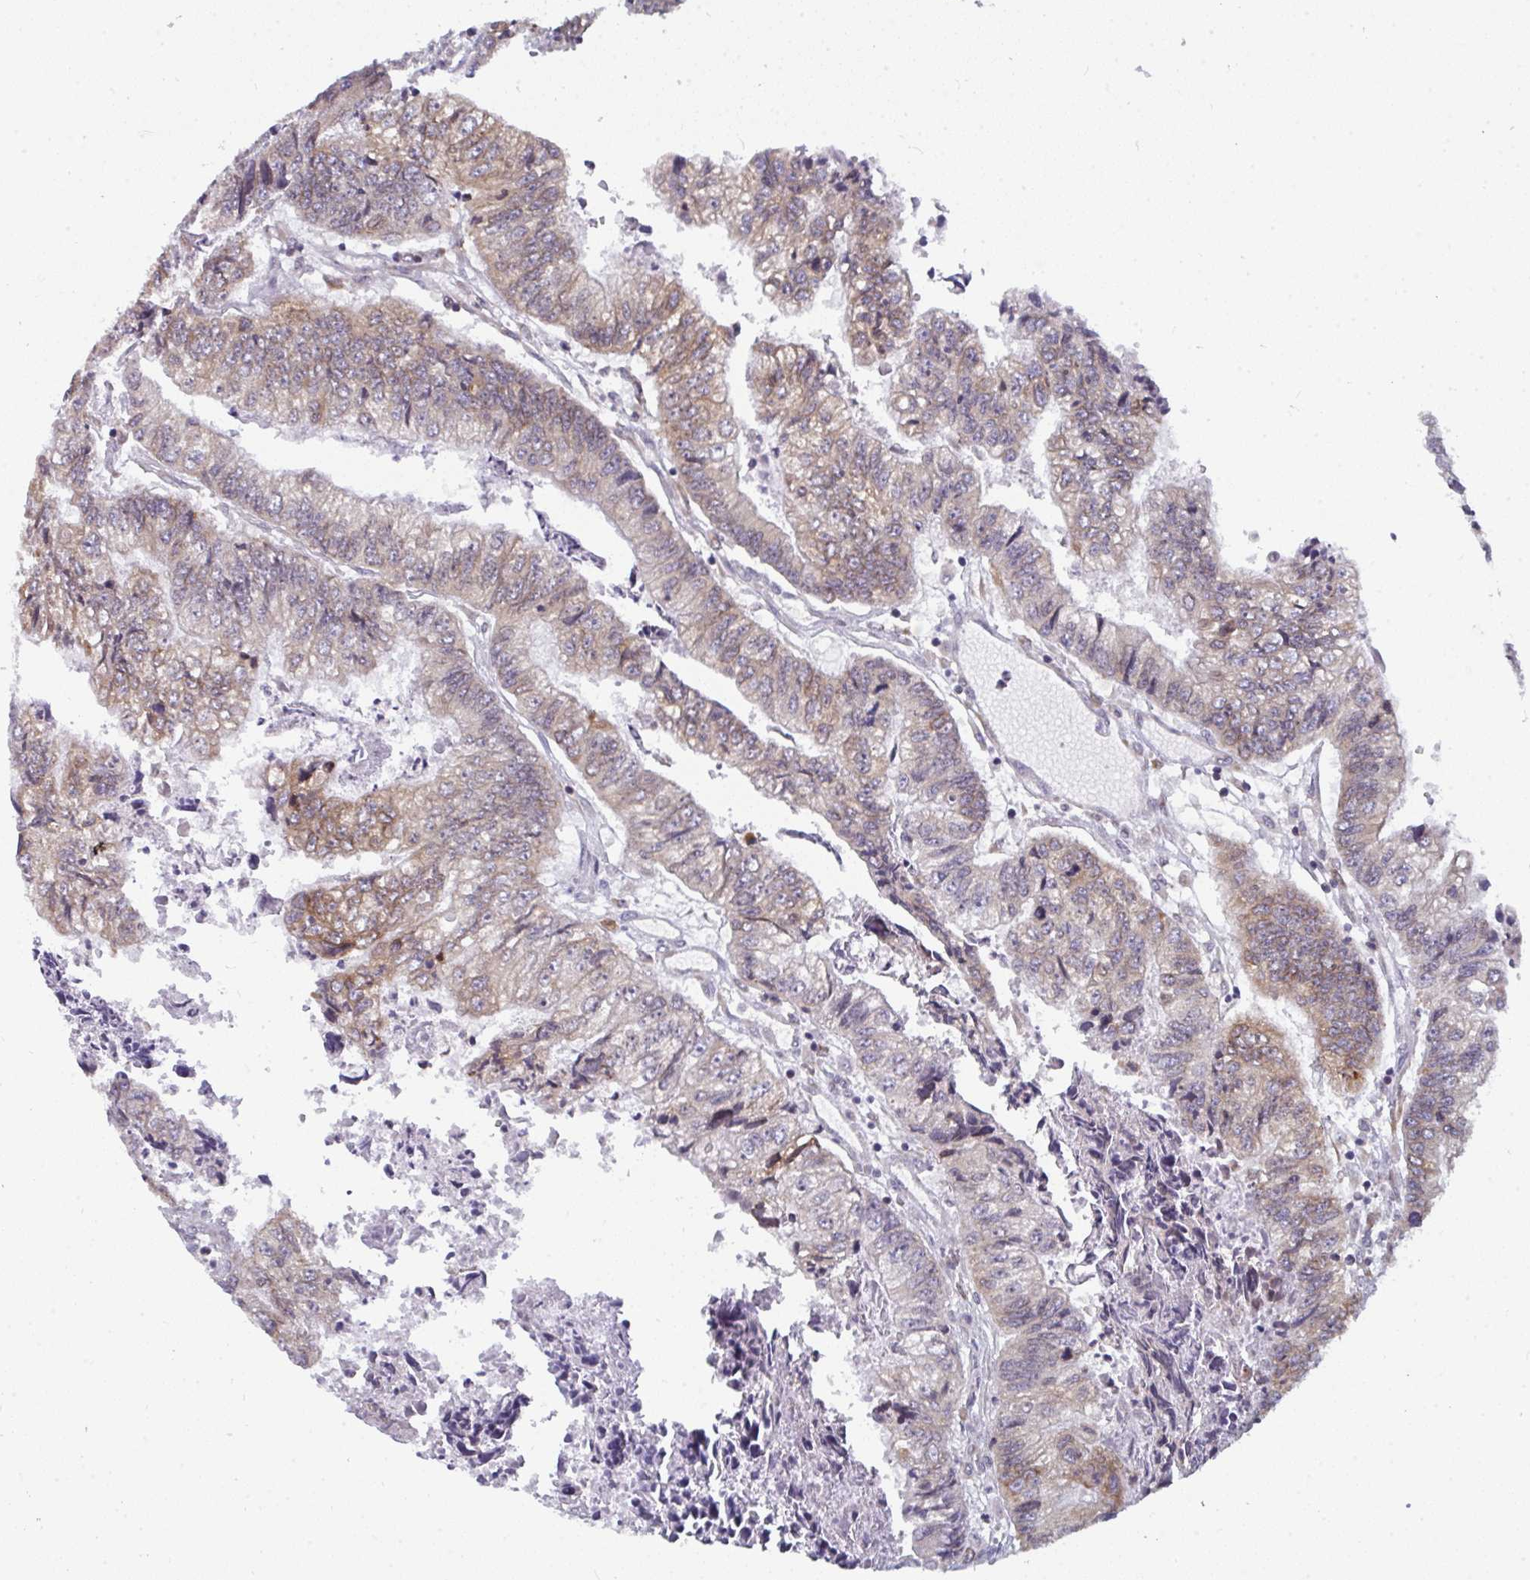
{"staining": {"intensity": "moderate", "quantity": "25%-75%", "location": "cytoplasmic/membranous"}, "tissue": "colorectal cancer", "cell_type": "Tumor cells", "image_type": "cancer", "snomed": [{"axis": "morphology", "description": "Adenocarcinoma, NOS"}, {"axis": "topography", "description": "Colon"}], "caption": "Immunohistochemical staining of human colorectal adenocarcinoma displays moderate cytoplasmic/membranous protein expression in approximately 25%-75% of tumor cells. The protein is stained brown, and the nuclei are stained in blue (DAB (3,3'-diaminobenzidine) IHC with brightfield microscopy, high magnification).", "gene": "LYSMD4", "patient": {"sex": "male", "age": 86}}